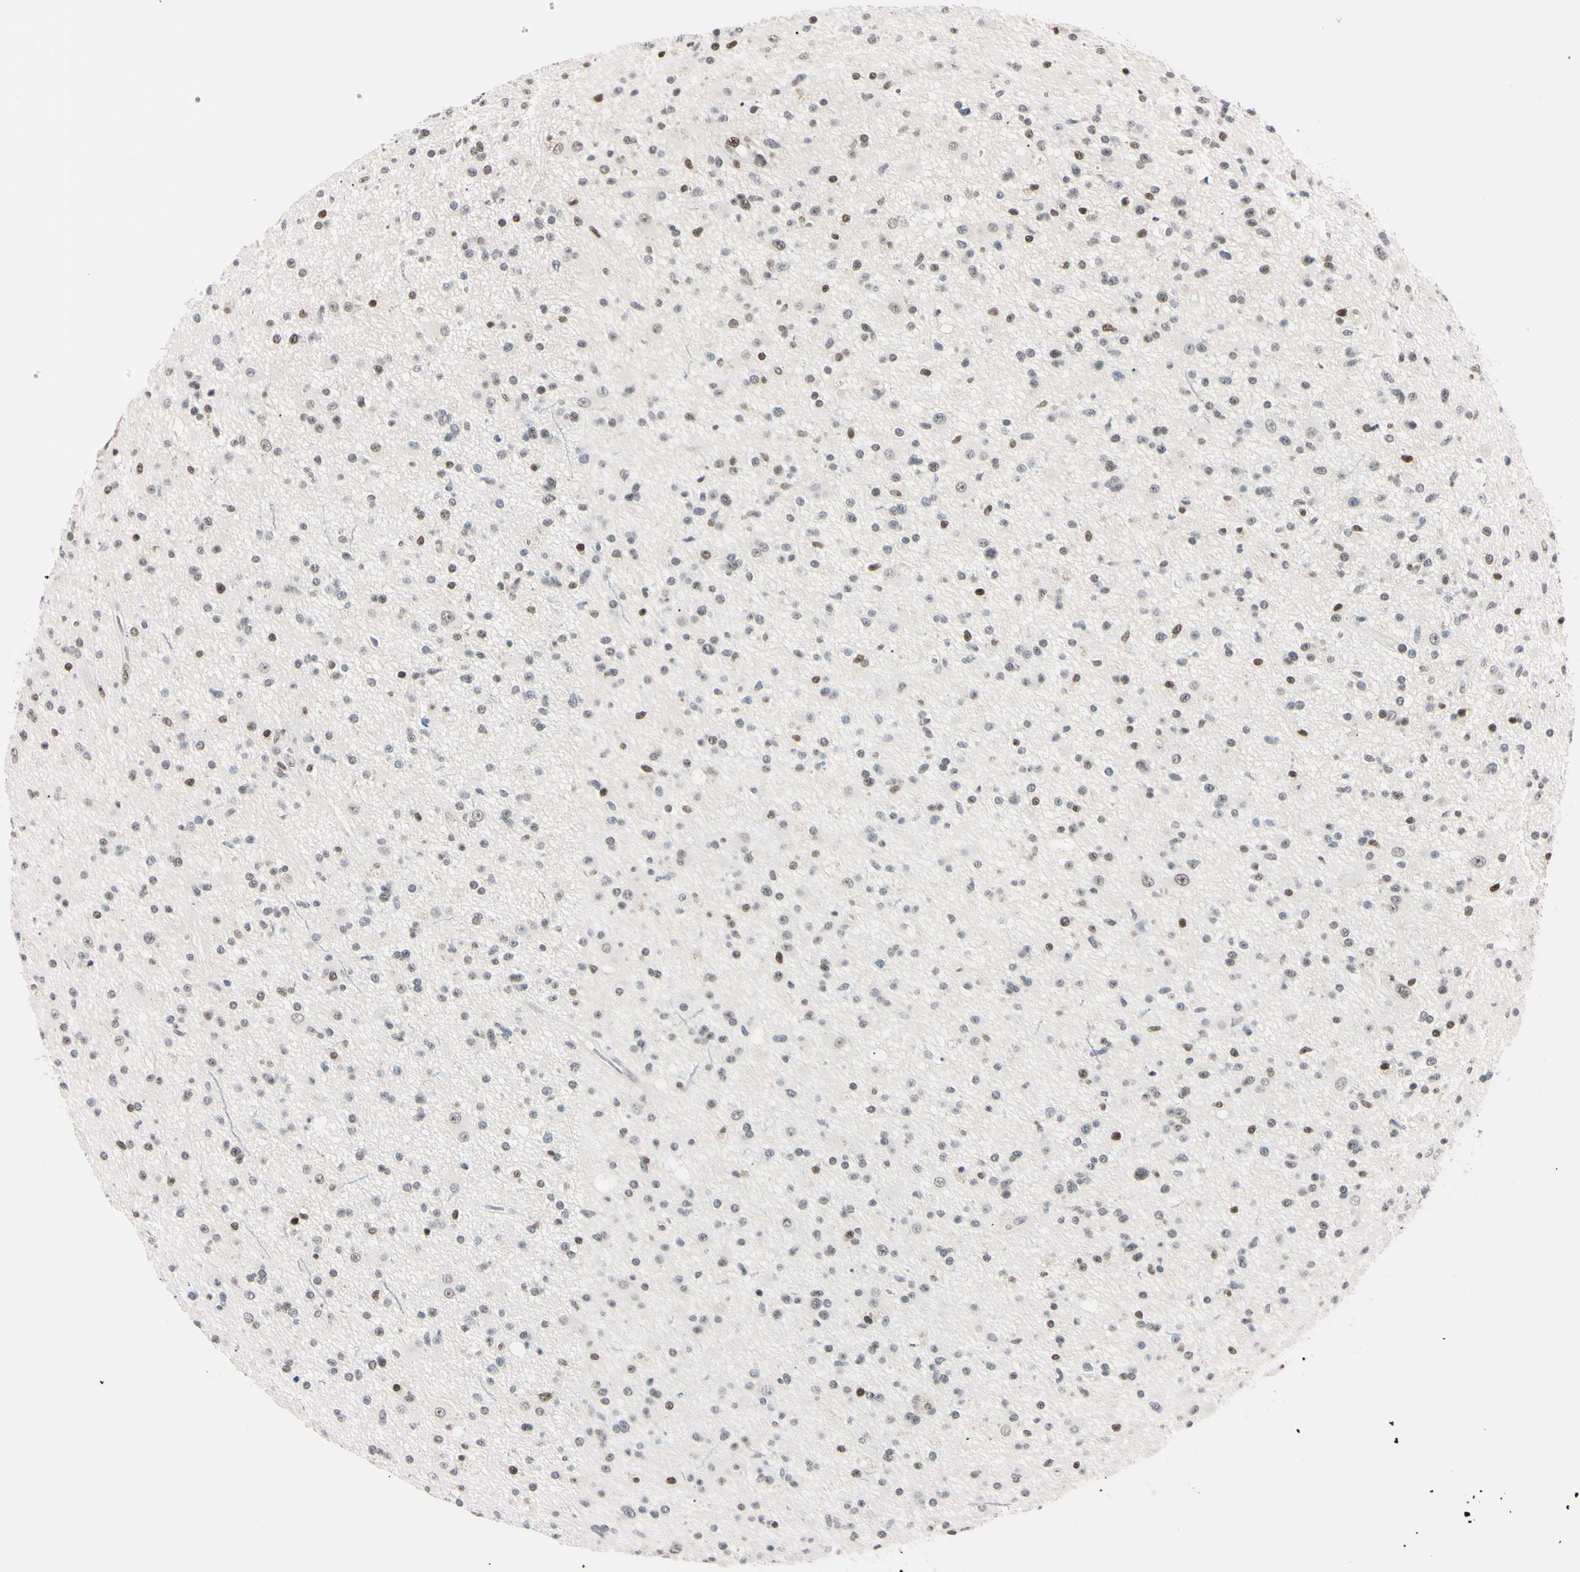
{"staining": {"intensity": "negative", "quantity": "none", "location": "none"}, "tissue": "glioma", "cell_type": "Tumor cells", "image_type": "cancer", "snomed": [{"axis": "morphology", "description": "Glioma, malignant, High grade"}, {"axis": "topography", "description": "Brain"}], "caption": "Immunohistochemistry of human glioma exhibits no staining in tumor cells.", "gene": "C1orf174", "patient": {"sex": "male", "age": 33}}